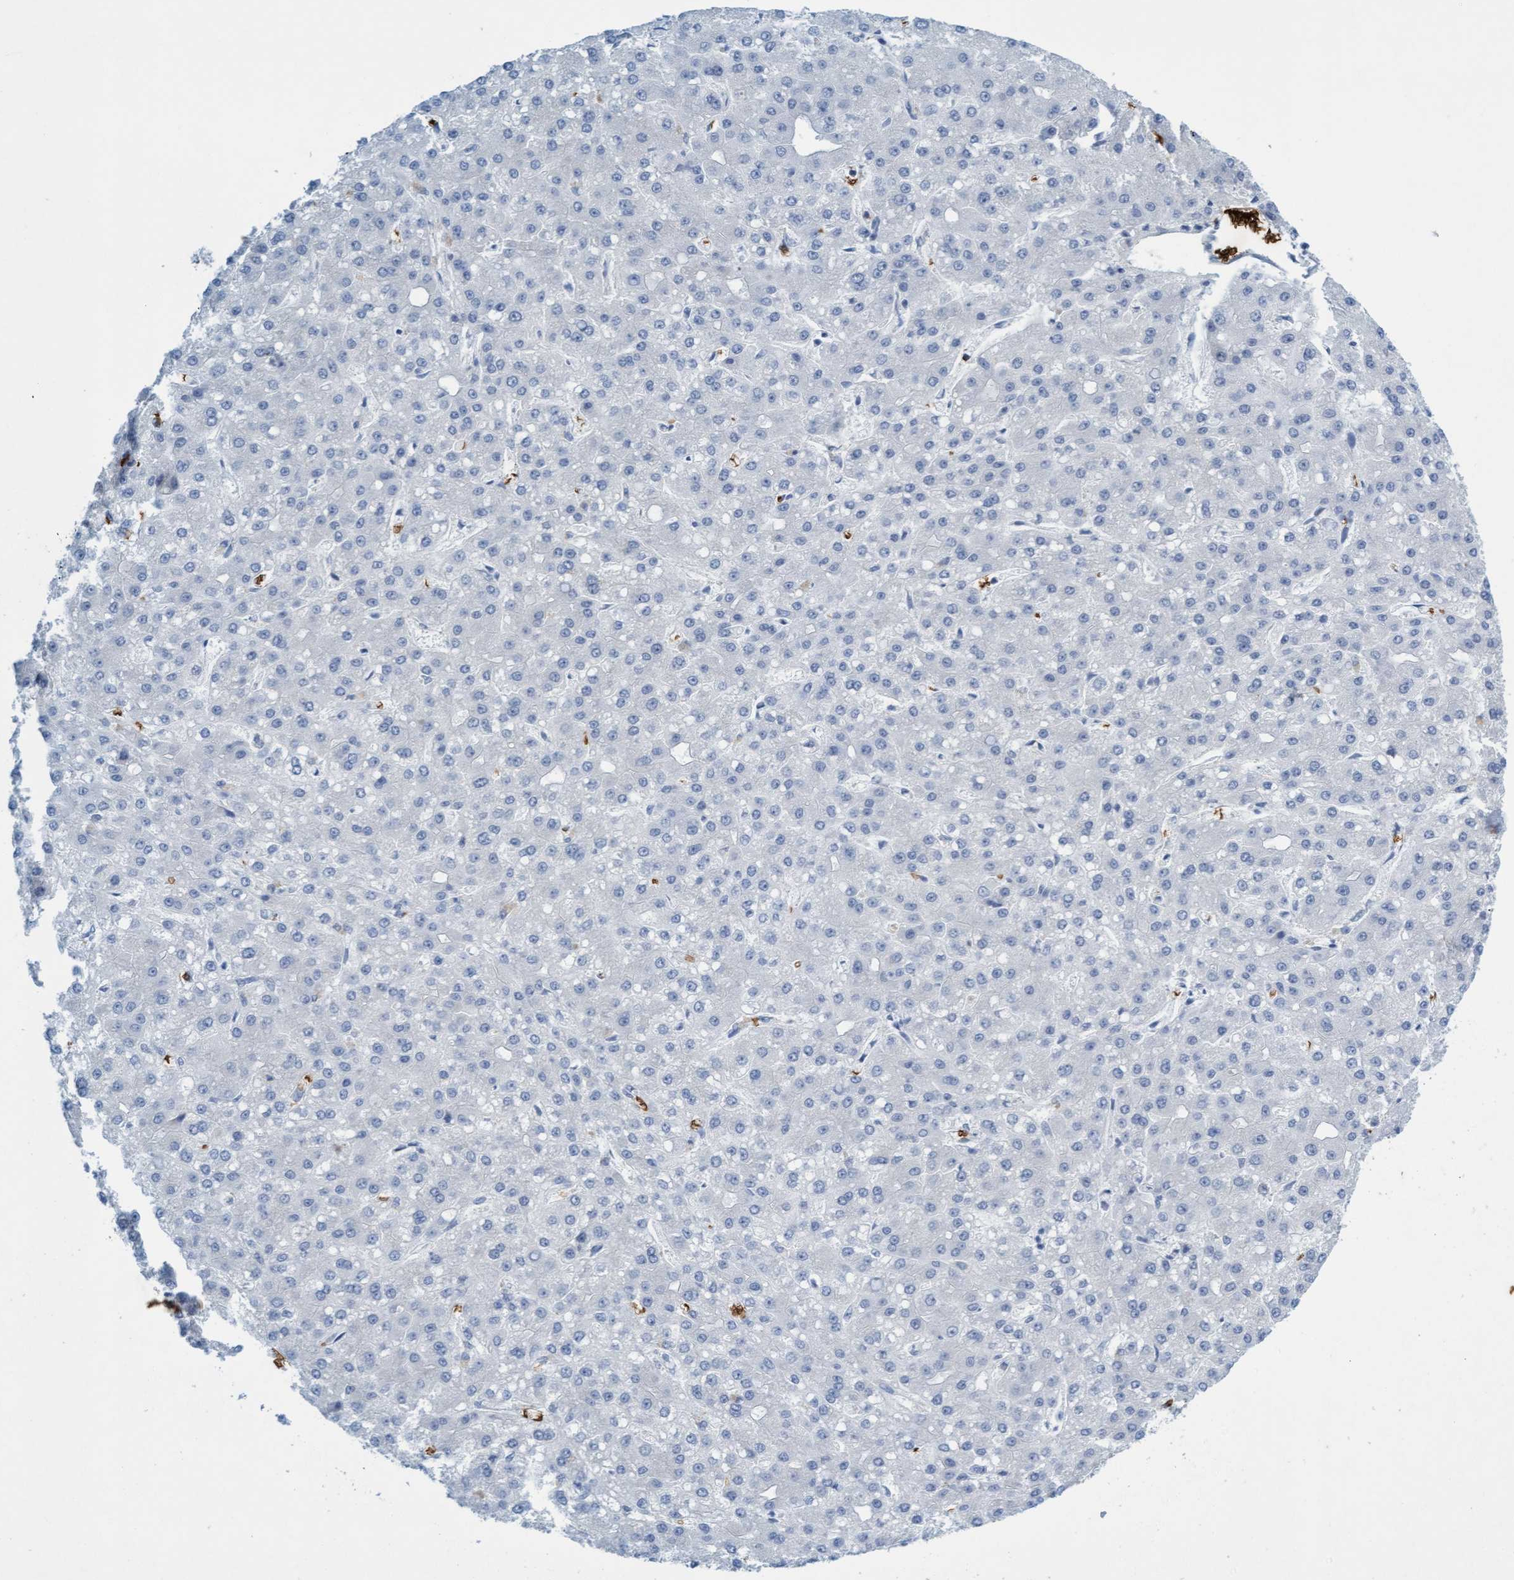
{"staining": {"intensity": "negative", "quantity": "none", "location": "none"}, "tissue": "liver cancer", "cell_type": "Tumor cells", "image_type": "cancer", "snomed": [{"axis": "morphology", "description": "Carcinoma, Hepatocellular, NOS"}, {"axis": "topography", "description": "Liver"}], "caption": "Immunohistochemistry (IHC) of liver cancer displays no positivity in tumor cells. (DAB immunohistochemistry (IHC) with hematoxylin counter stain).", "gene": "SPEM2", "patient": {"sex": "male", "age": 67}}